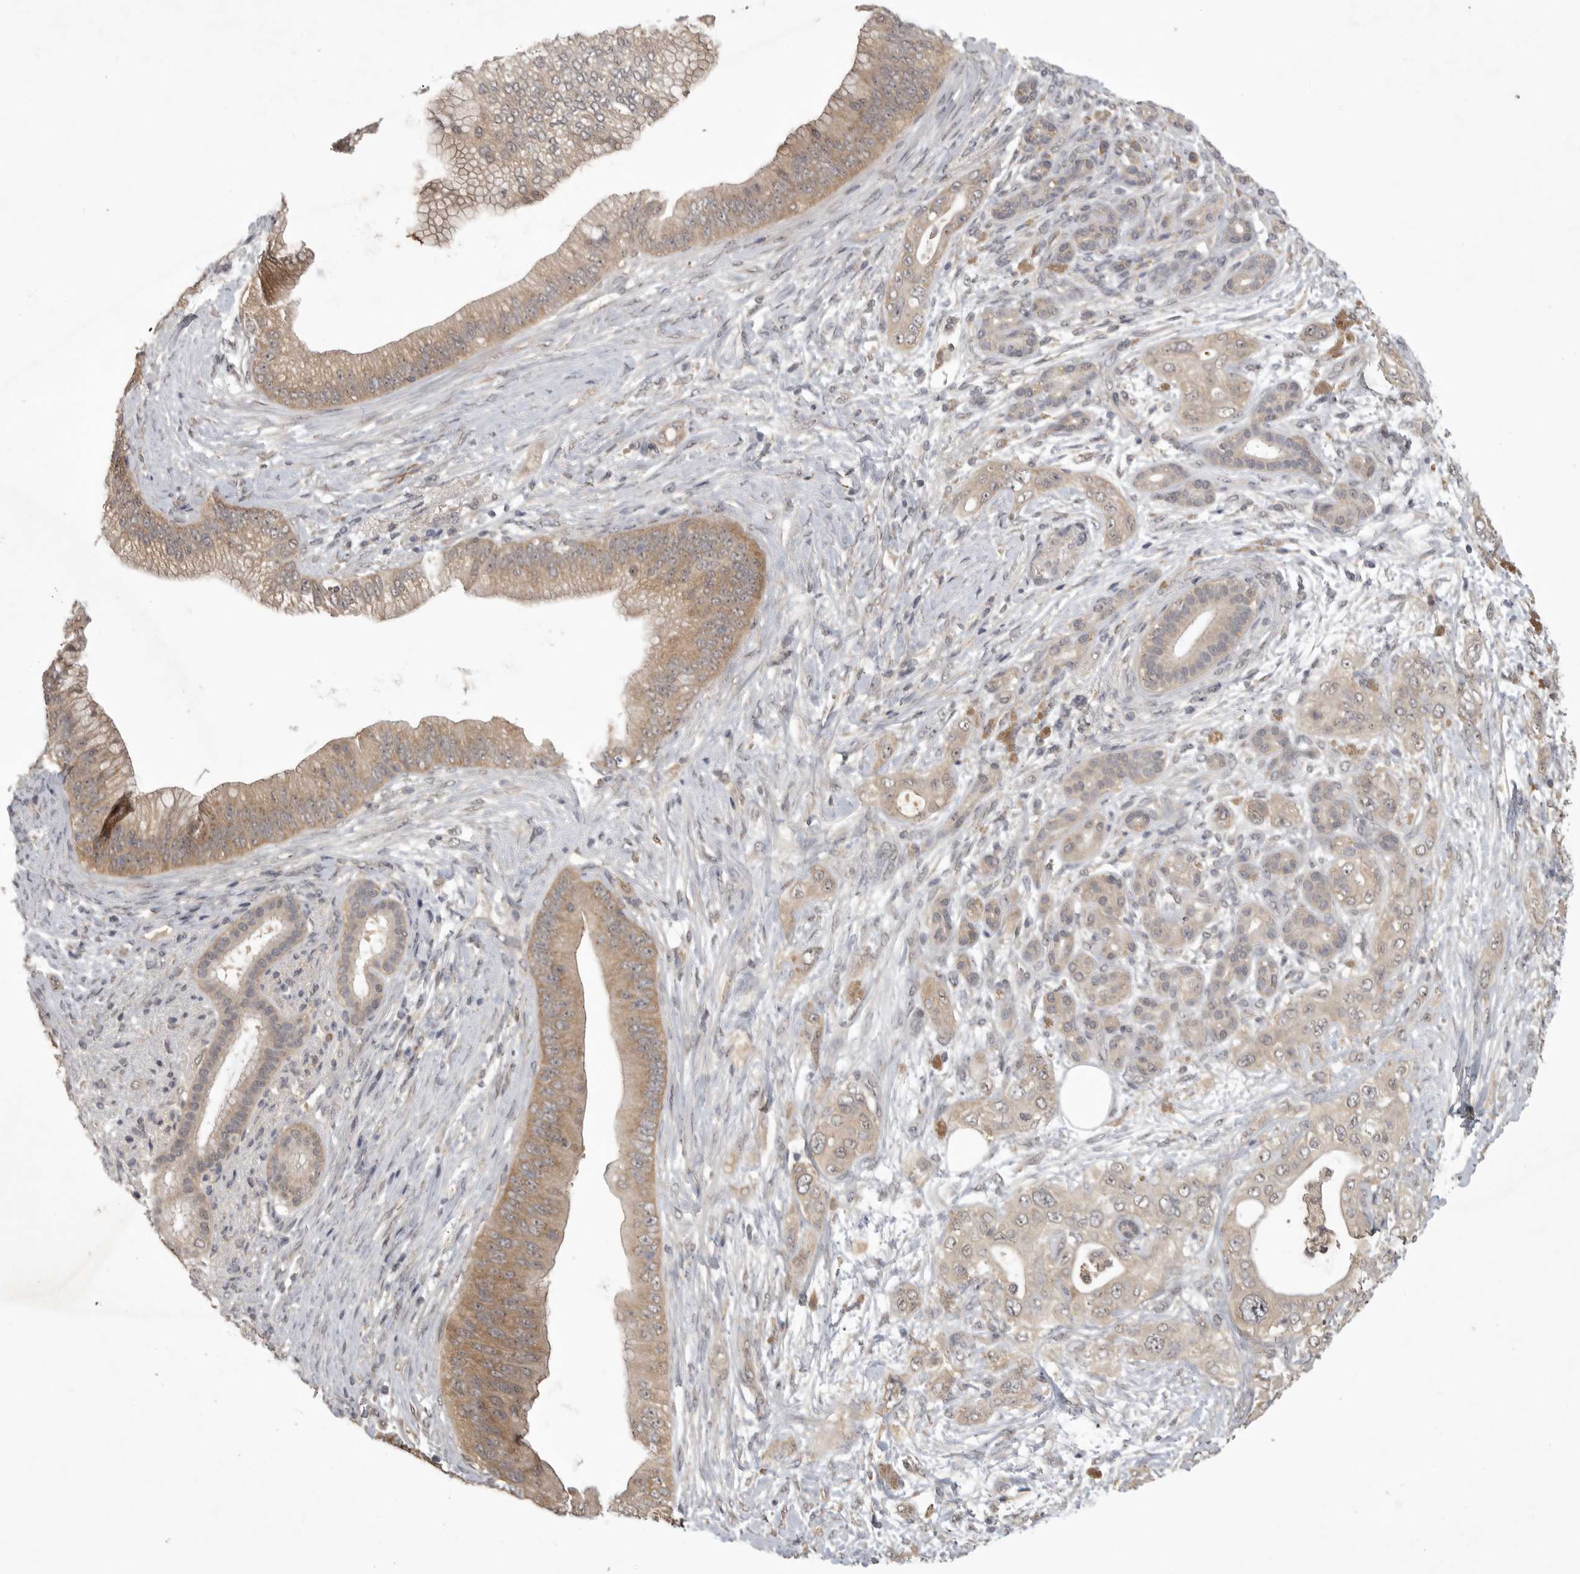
{"staining": {"intensity": "moderate", "quantity": ">75%", "location": "cytoplasmic/membranous"}, "tissue": "pancreatic cancer", "cell_type": "Tumor cells", "image_type": "cancer", "snomed": [{"axis": "morphology", "description": "Adenocarcinoma, NOS"}, {"axis": "topography", "description": "Pancreas"}], "caption": "A histopathology image of human adenocarcinoma (pancreatic) stained for a protein exhibits moderate cytoplasmic/membranous brown staining in tumor cells.", "gene": "ZNF114", "patient": {"sex": "male", "age": 53}}